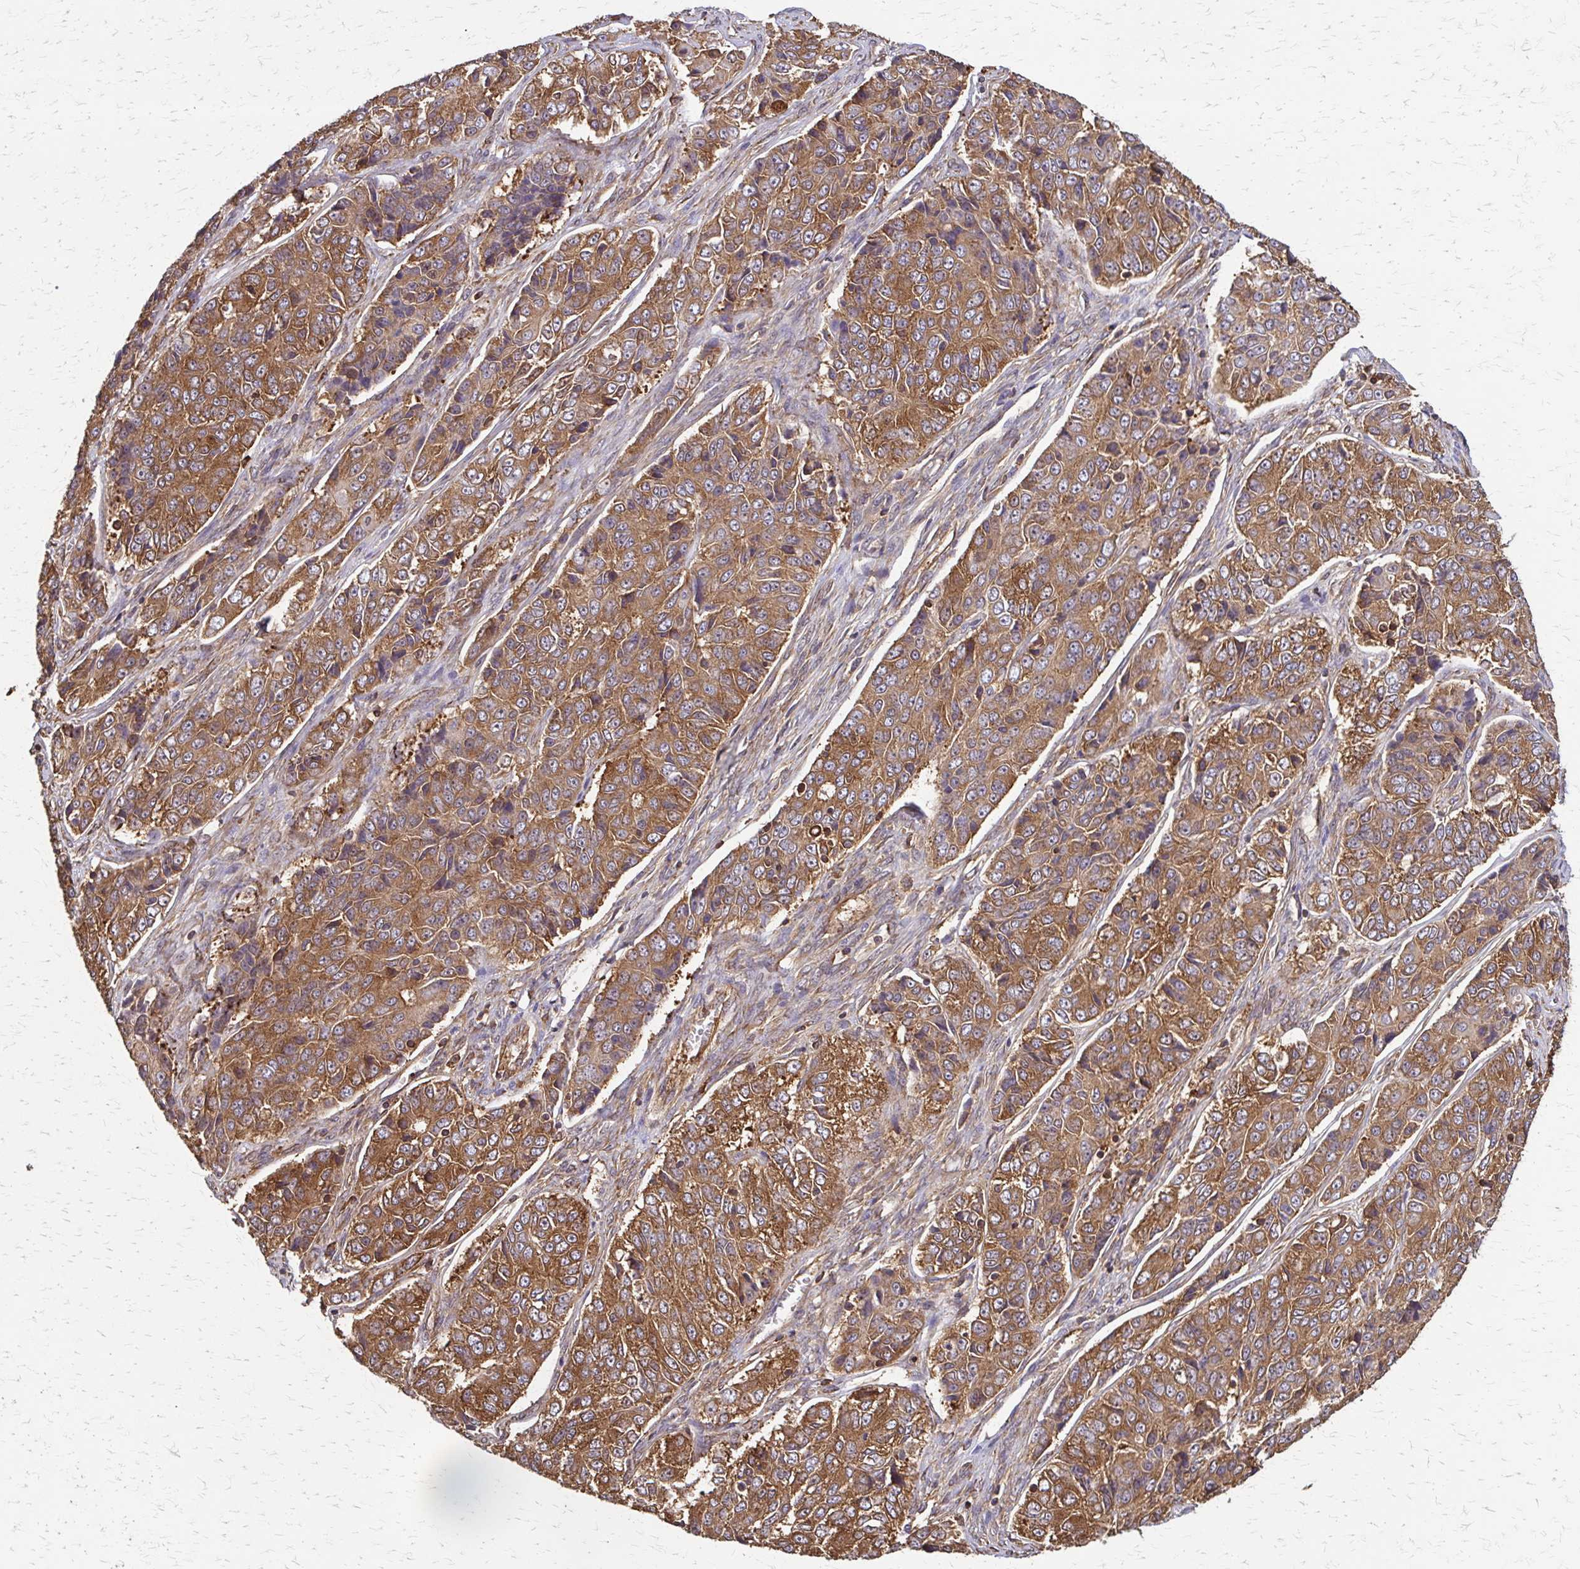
{"staining": {"intensity": "moderate", "quantity": ">75%", "location": "cytoplasmic/membranous"}, "tissue": "ovarian cancer", "cell_type": "Tumor cells", "image_type": "cancer", "snomed": [{"axis": "morphology", "description": "Carcinoma, endometroid"}, {"axis": "topography", "description": "Ovary"}], "caption": "Tumor cells demonstrate moderate cytoplasmic/membranous expression in approximately >75% of cells in ovarian endometroid carcinoma.", "gene": "EEF2", "patient": {"sex": "female", "age": 51}}